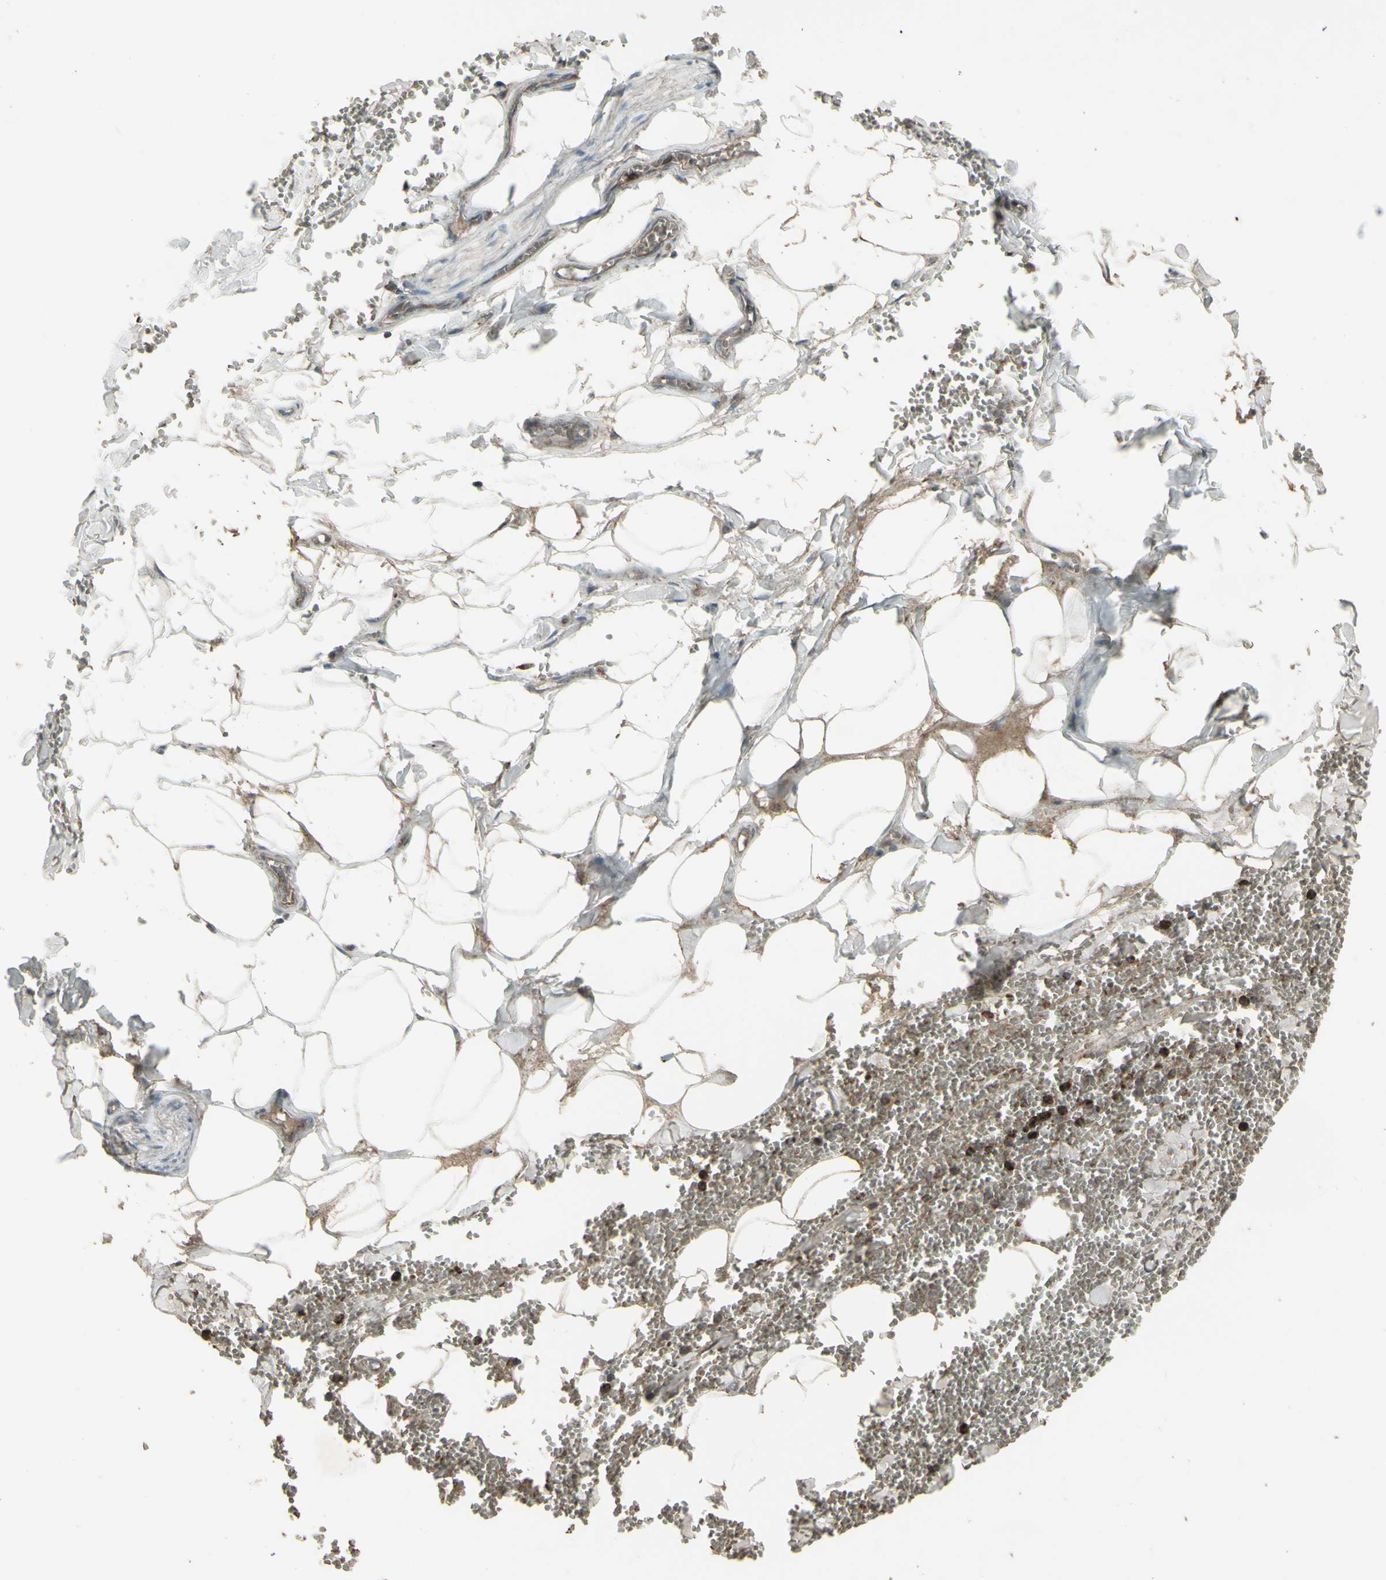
{"staining": {"intensity": "moderate", "quantity": ">75%", "location": "cytoplasmic/membranous"}, "tissue": "adipose tissue", "cell_type": "Adipocytes", "image_type": "normal", "snomed": [{"axis": "morphology", "description": "Normal tissue, NOS"}, {"axis": "topography", "description": "Adipose tissue"}, {"axis": "topography", "description": "Peripheral nerve tissue"}], "caption": "The photomicrograph reveals staining of normal adipose tissue, revealing moderate cytoplasmic/membranous protein expression (brown color) within adipocytes.", "gene": "SHC1", "patient": {"sex": "male", "age": 52}}